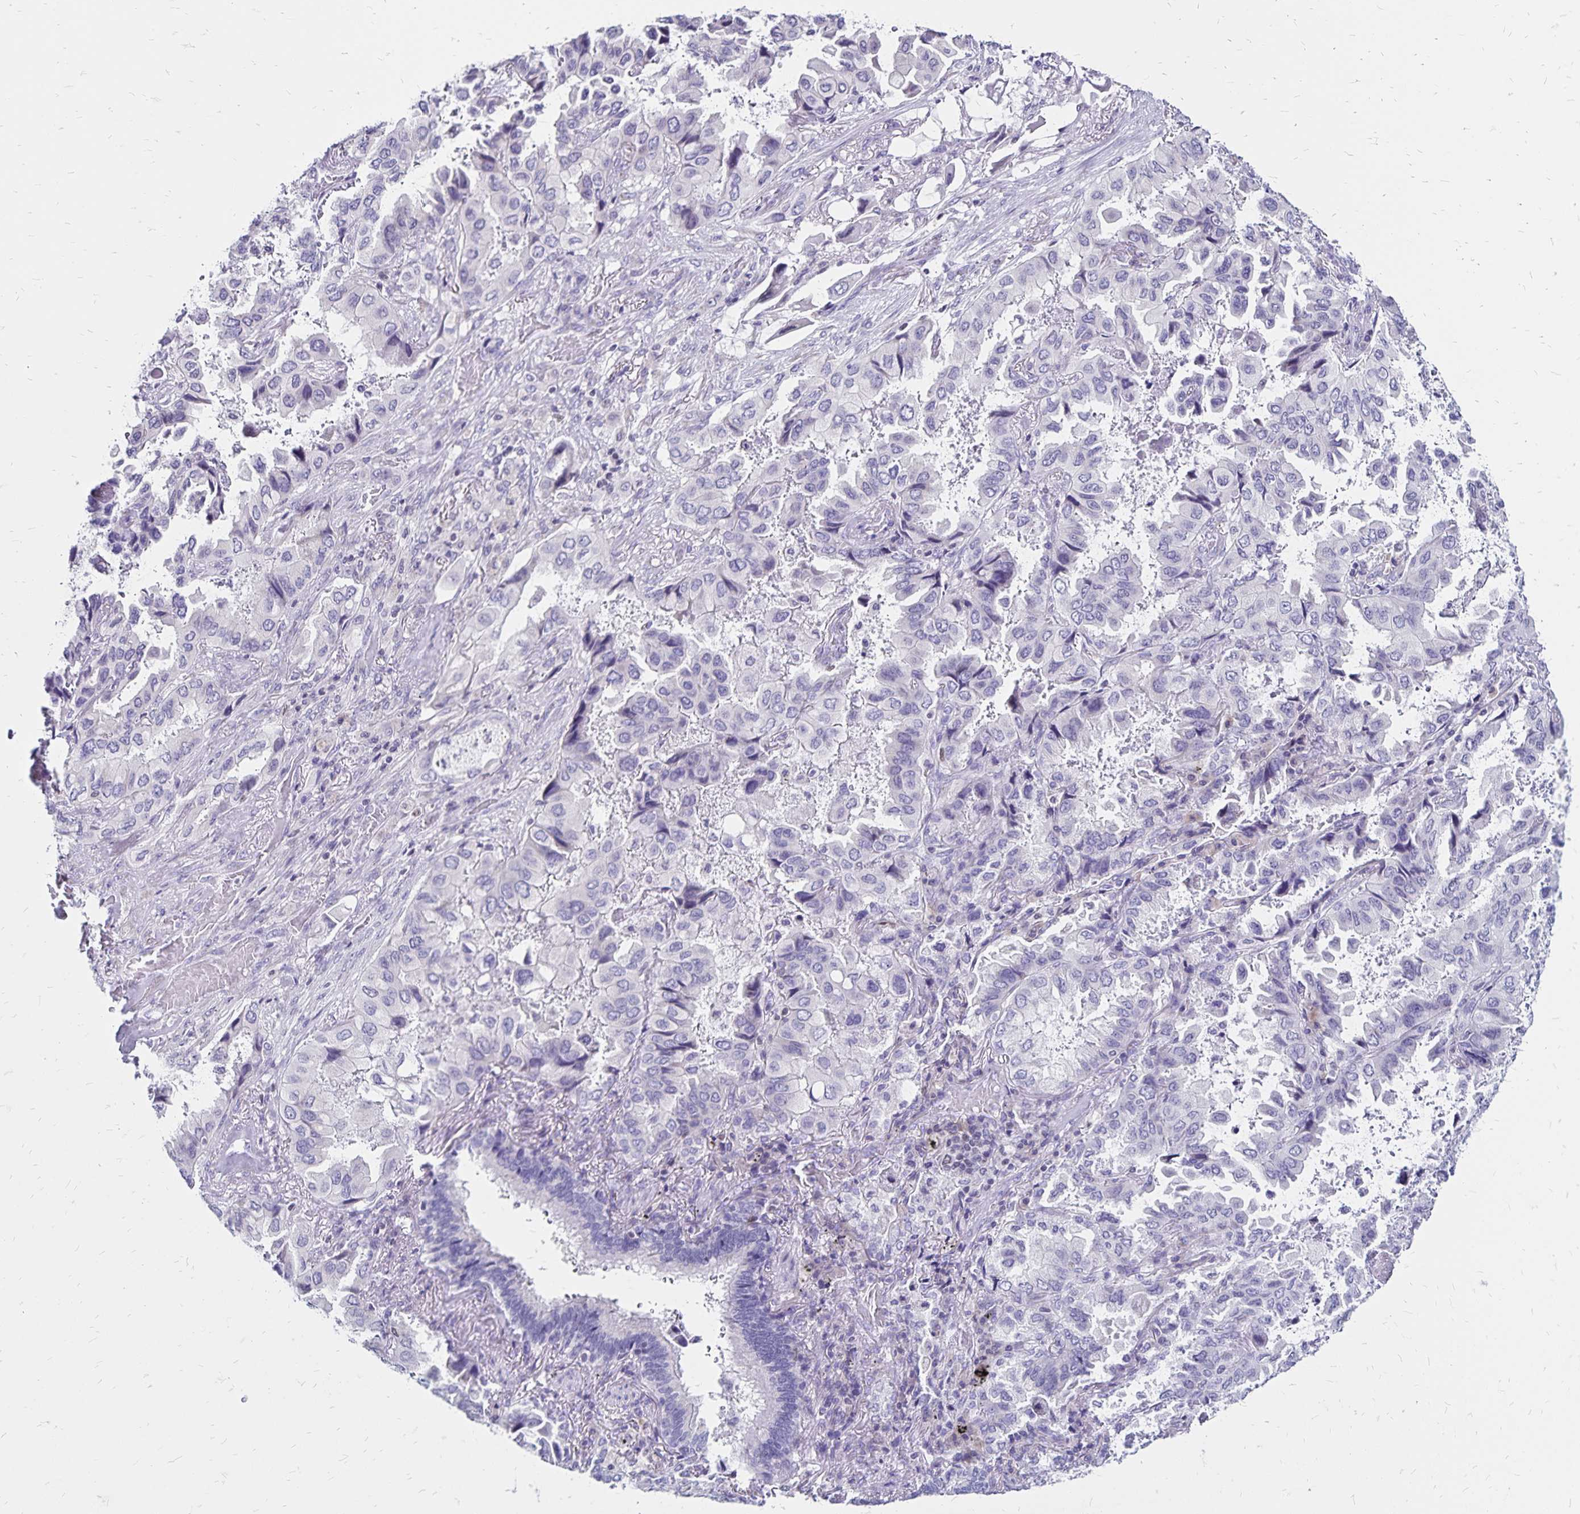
{"staining": {"intensity": "negative", "quantity": "none", "location": "none"}, "tissue": "lung cancer", "cell_type": "Tumor cells", "image_type": "cancer", "snomed": [{"axis": "morphology", "description": "Aneuploidy"}, {"axis": "morphology", "description": "Adenocarcinoma, NOS"}, {"axis": "morphology", "description": "Adenocarcinoma, metastatic, NOS"}, {"axis": "topography", "description": "Lymph node"}, {"axis": "topography", "description": "Lung"}], "caption": "Tumor cells show no significant protein positivity in lung cancer (adenocarcinoma).", "gene": "IKZF1", "patient": {"sex": "female", "age": 48}}